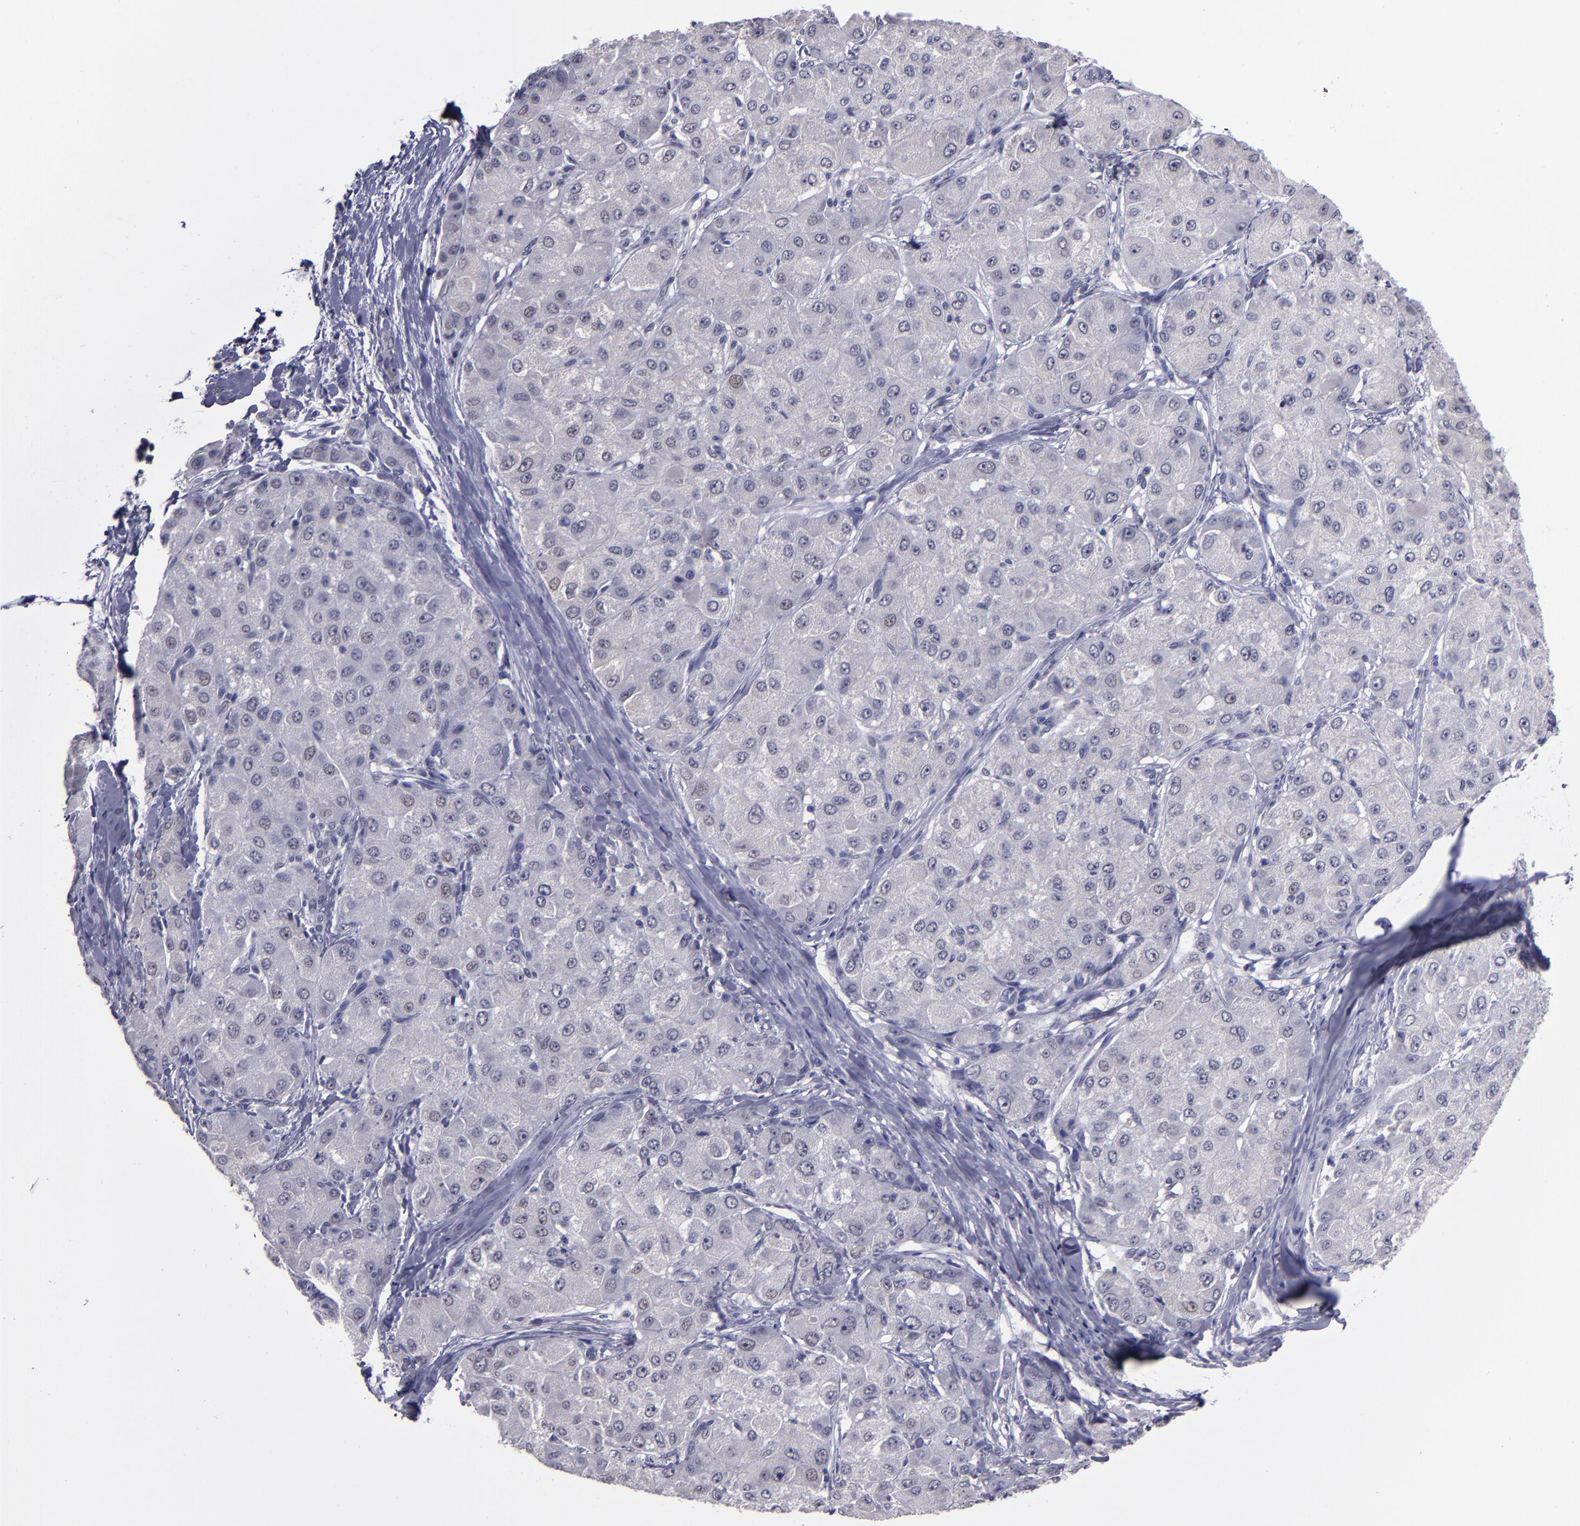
{"staining": {"intensity": "negative", "quantity": "none", "location": "none"}, "tissue": "liver cancer", "cell_type": "Tumor cells", "image_type": "cancer", "snomed": [{"axis": "morphology", "description": "Carcinoma, Hepatocellular, NOS"}, {"axis": "topography", "description": "Liver"}], "caption": "This is an IHC photomicrograph of human liver cancer (hepatocellular carcinoma). There is no positivity in tumor cells.", "gene": "CEBPE", "patient": {"sex": "male", "age": 80}}